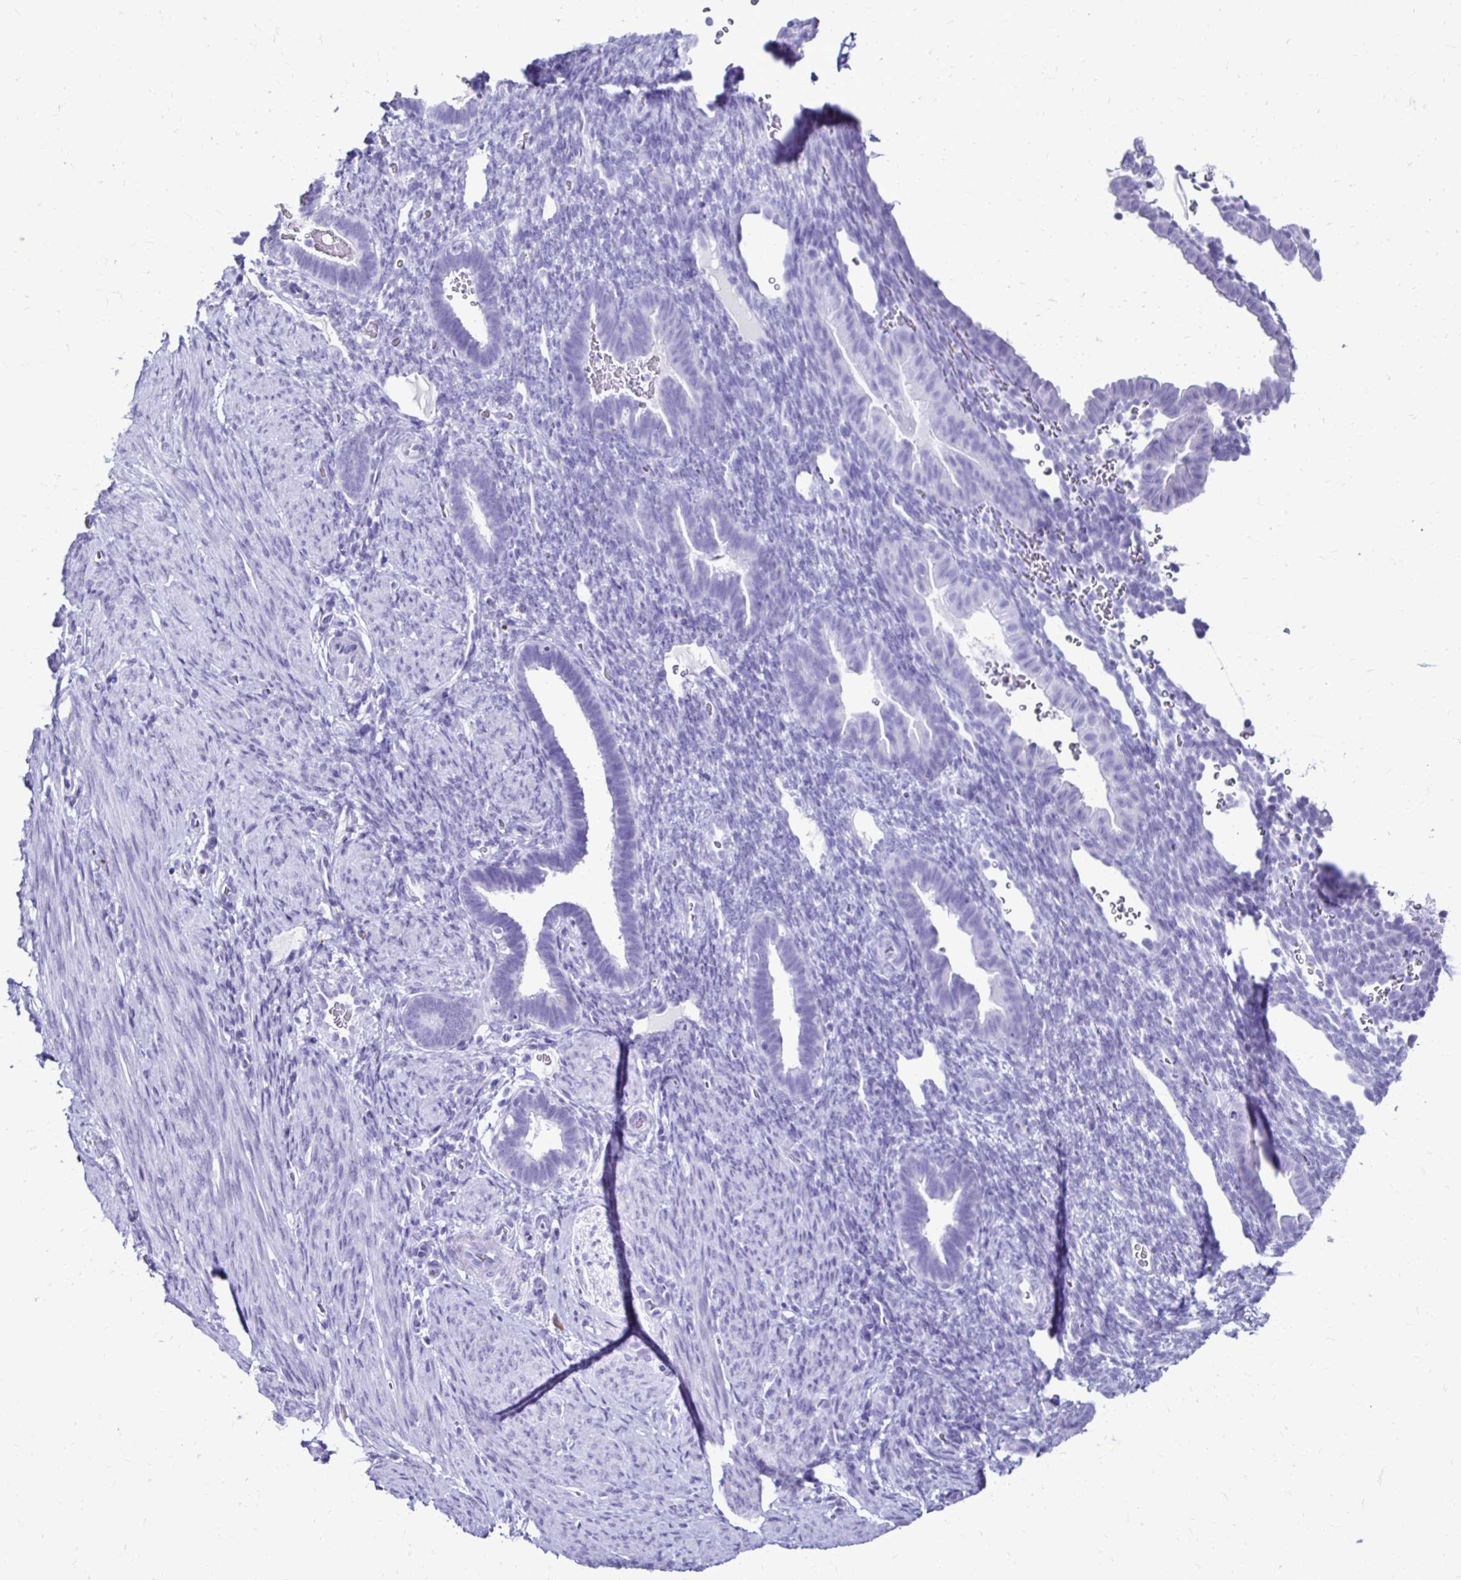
{"staining": {"intensity": "negative", "quantity": "none", "location": "none"}, "tissue": "endometrium", "cell_type": "Cells in endometrial stroma", "image_type": "normal", "snomed": [{"axis": "morphology", "description": "Normal tissue, NOS"}, {"axis": "topography", "description": "Endometrium"}], "caption": "Human endometrium stained for a protein using immunohistochemistry exhibits no staining in cells in endometrial stroma.", "gene": "CST5", "patient": {"sex": "female", "age": 34}}